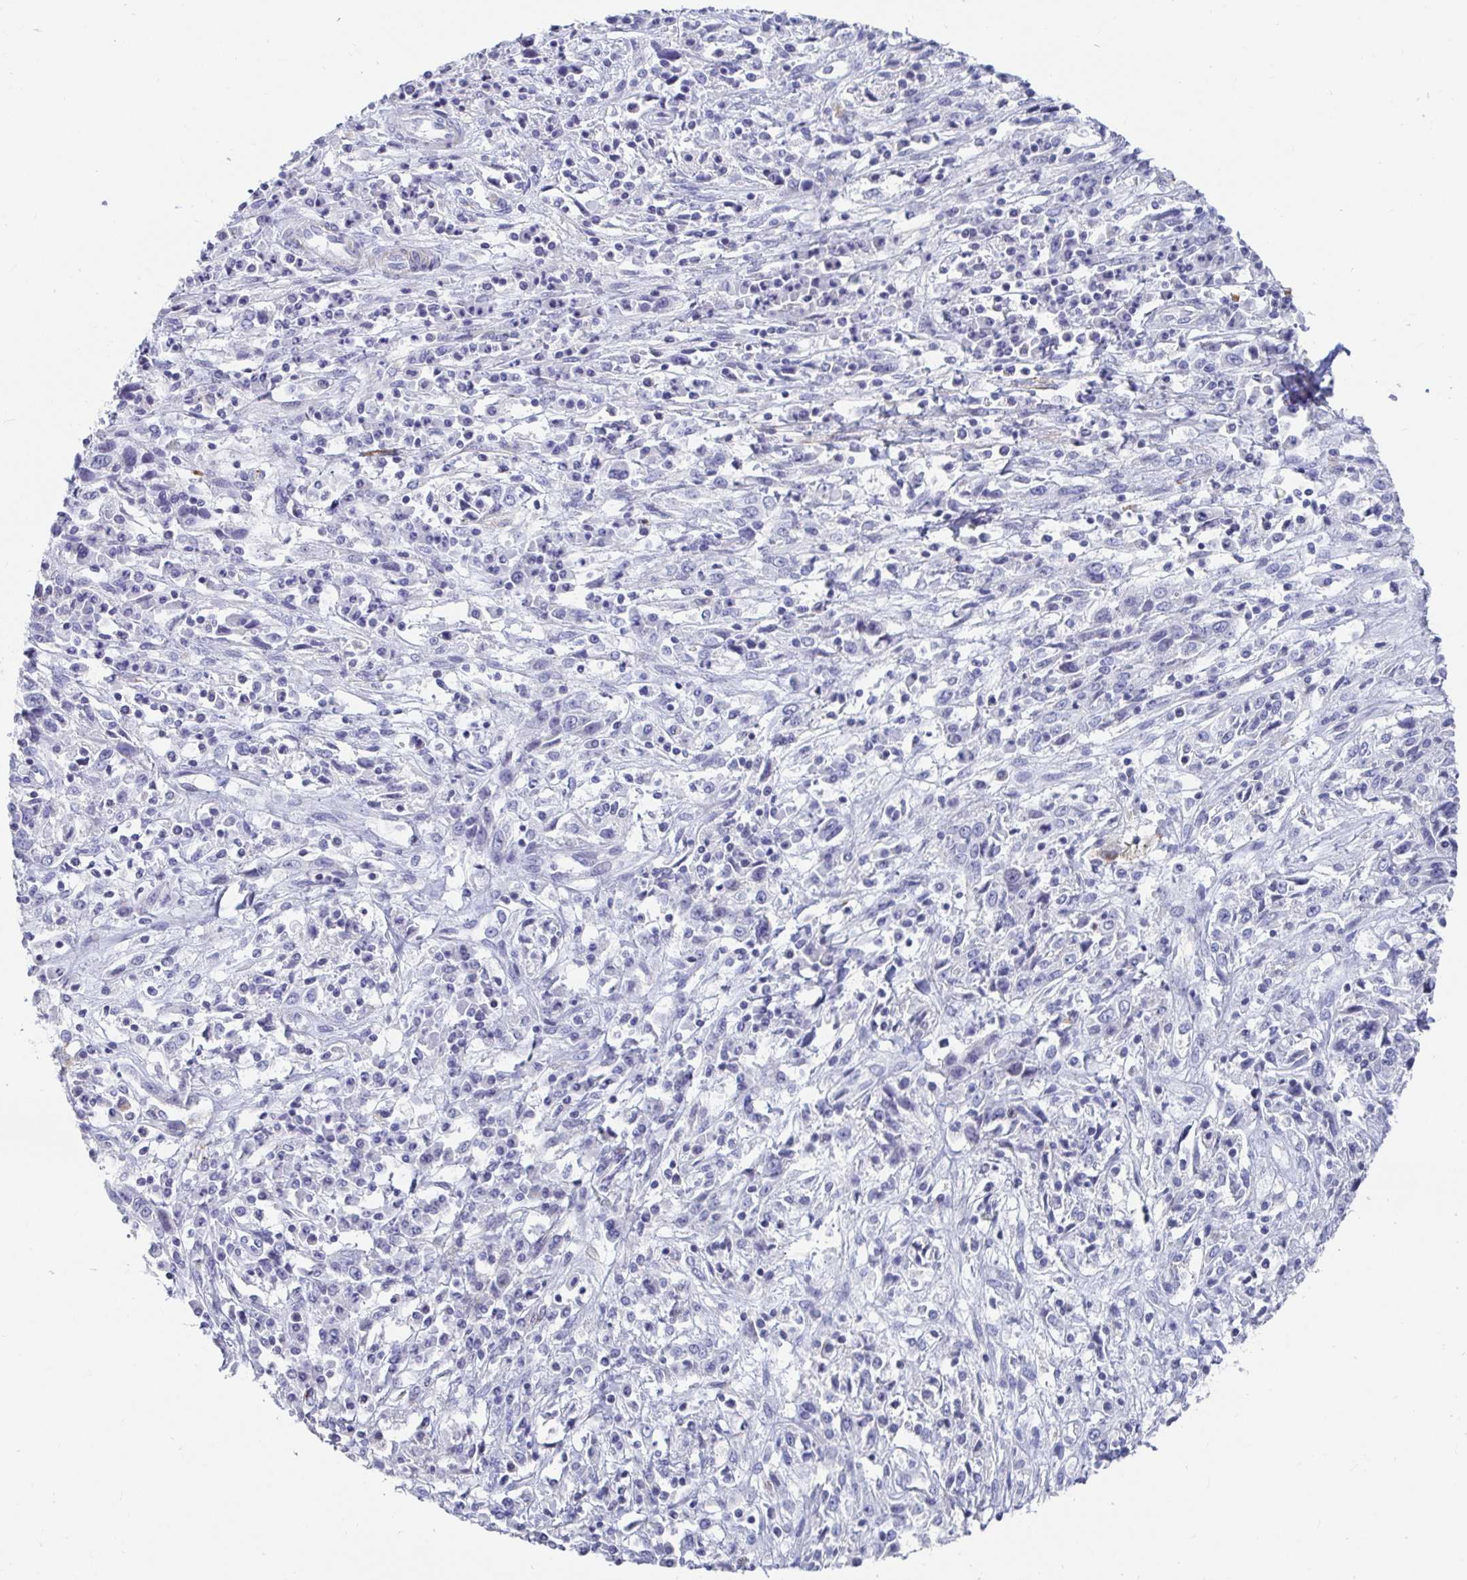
{"staining": {"intensity": "negative", "quantity": "none", "location": "none"}, "tissue": "cervical cancer", "cell_type": "Tumor cells", "image_type": "cancer", "snomed": [{"axis": "morphology", "description": "Adenocarcinoma, NOS"}, {"axis": "topography", "description": "Cervix"}], "caption": "Immunohistochemistry (IHC) photomicrograph of cervical cancer (adenocarcinoma) stained for a protein (brown), which displays no expression in tumor cells.", "gene": "ZFP82", "patient": {"sex": "female", "age": 40}}